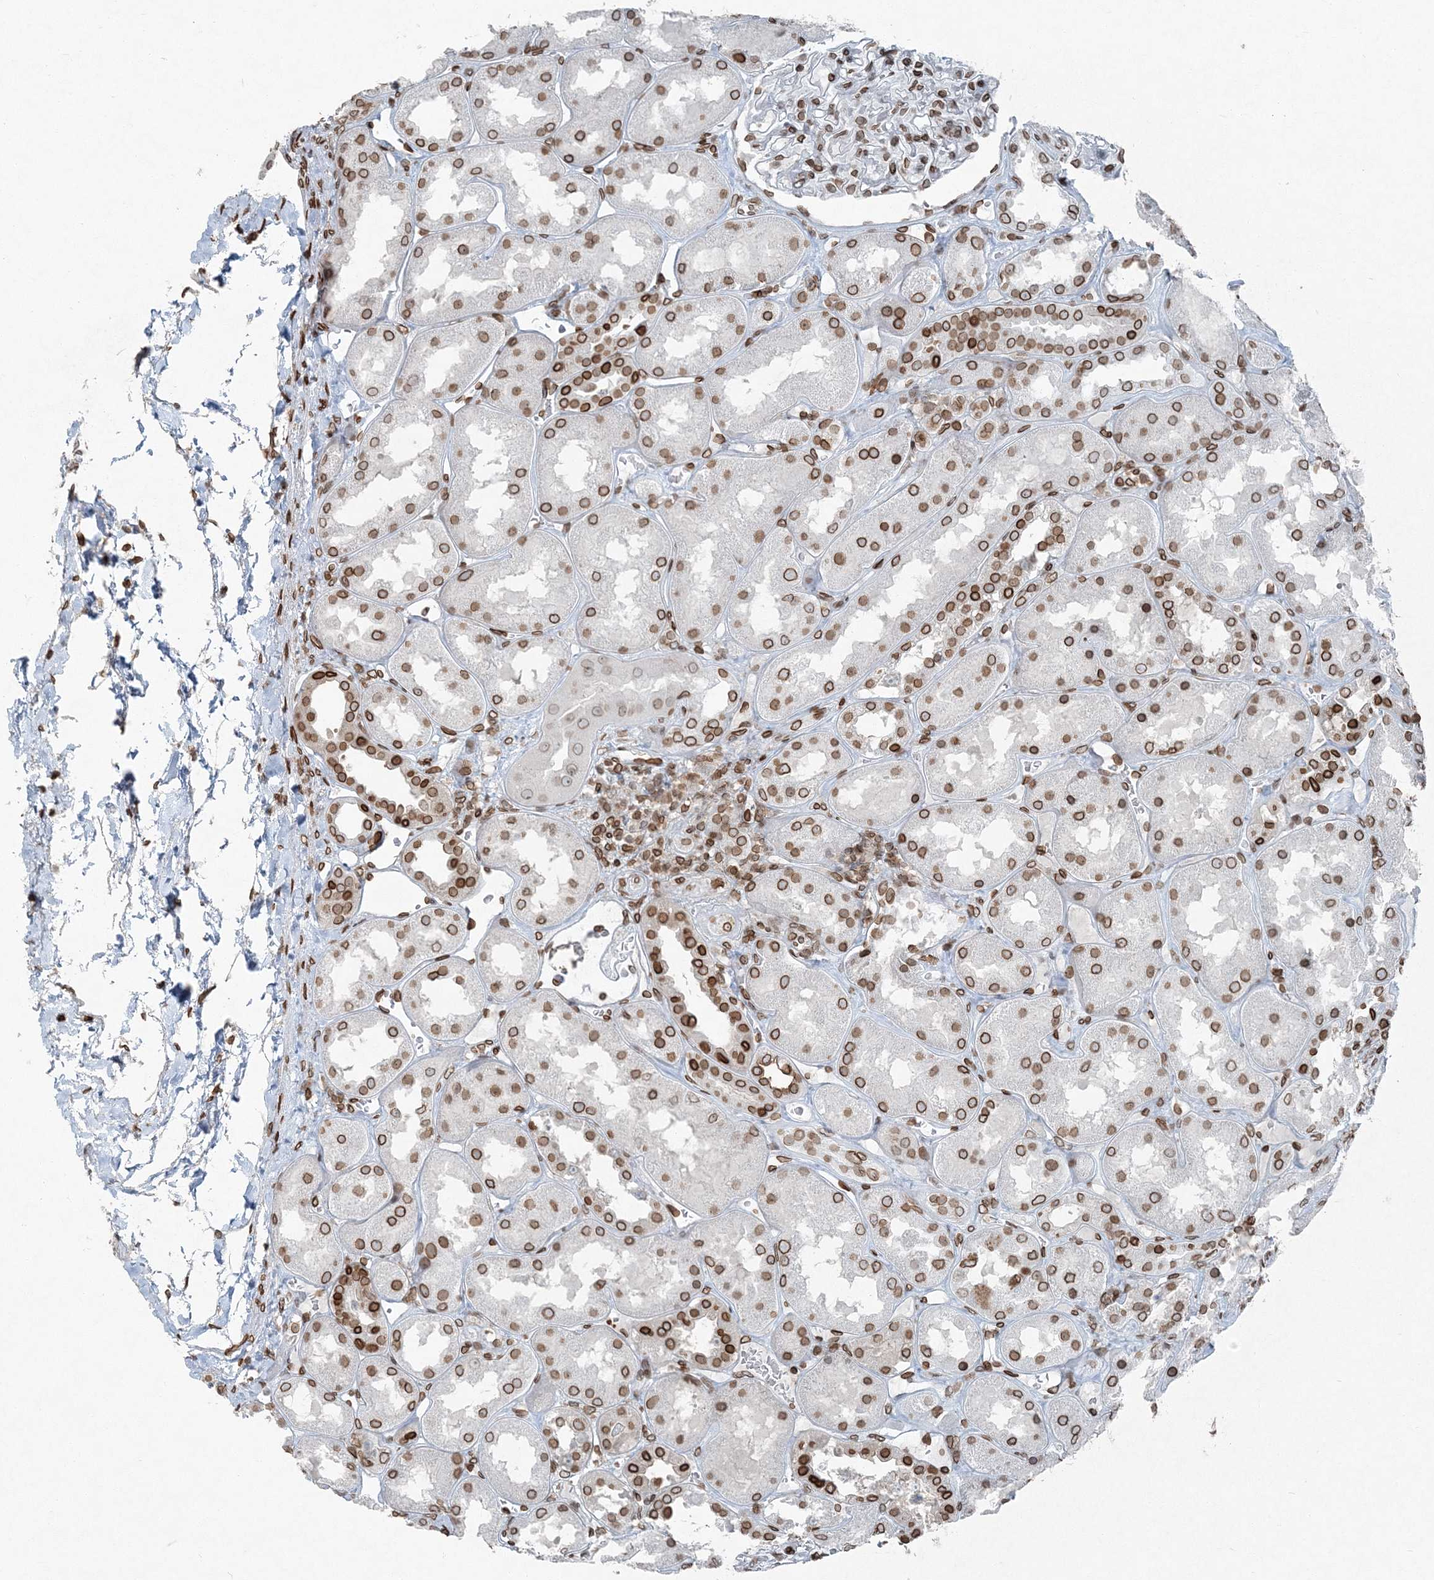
{"staining": {"intensity": "moderate", "quantity": ">75%", "location": "cytoplasmic/membranous,nuclear"}, "tissue": "kidney", "cell_type": "Cells in glomeruli", "image_type": "normal", "snomed": [{"axis": "morphology", "description": "Normal tissue, NOS"}, {"axis": "topography", "description": "Kidney"}], "caption": "Human kidney stained for a protein (brown) displays moderate cytoplasmic/membranous,nuclear positive expression in about >75% of cells in glomeruli.", "gene": "GJD4", "patient": {"sex": "male", "age": 70}}